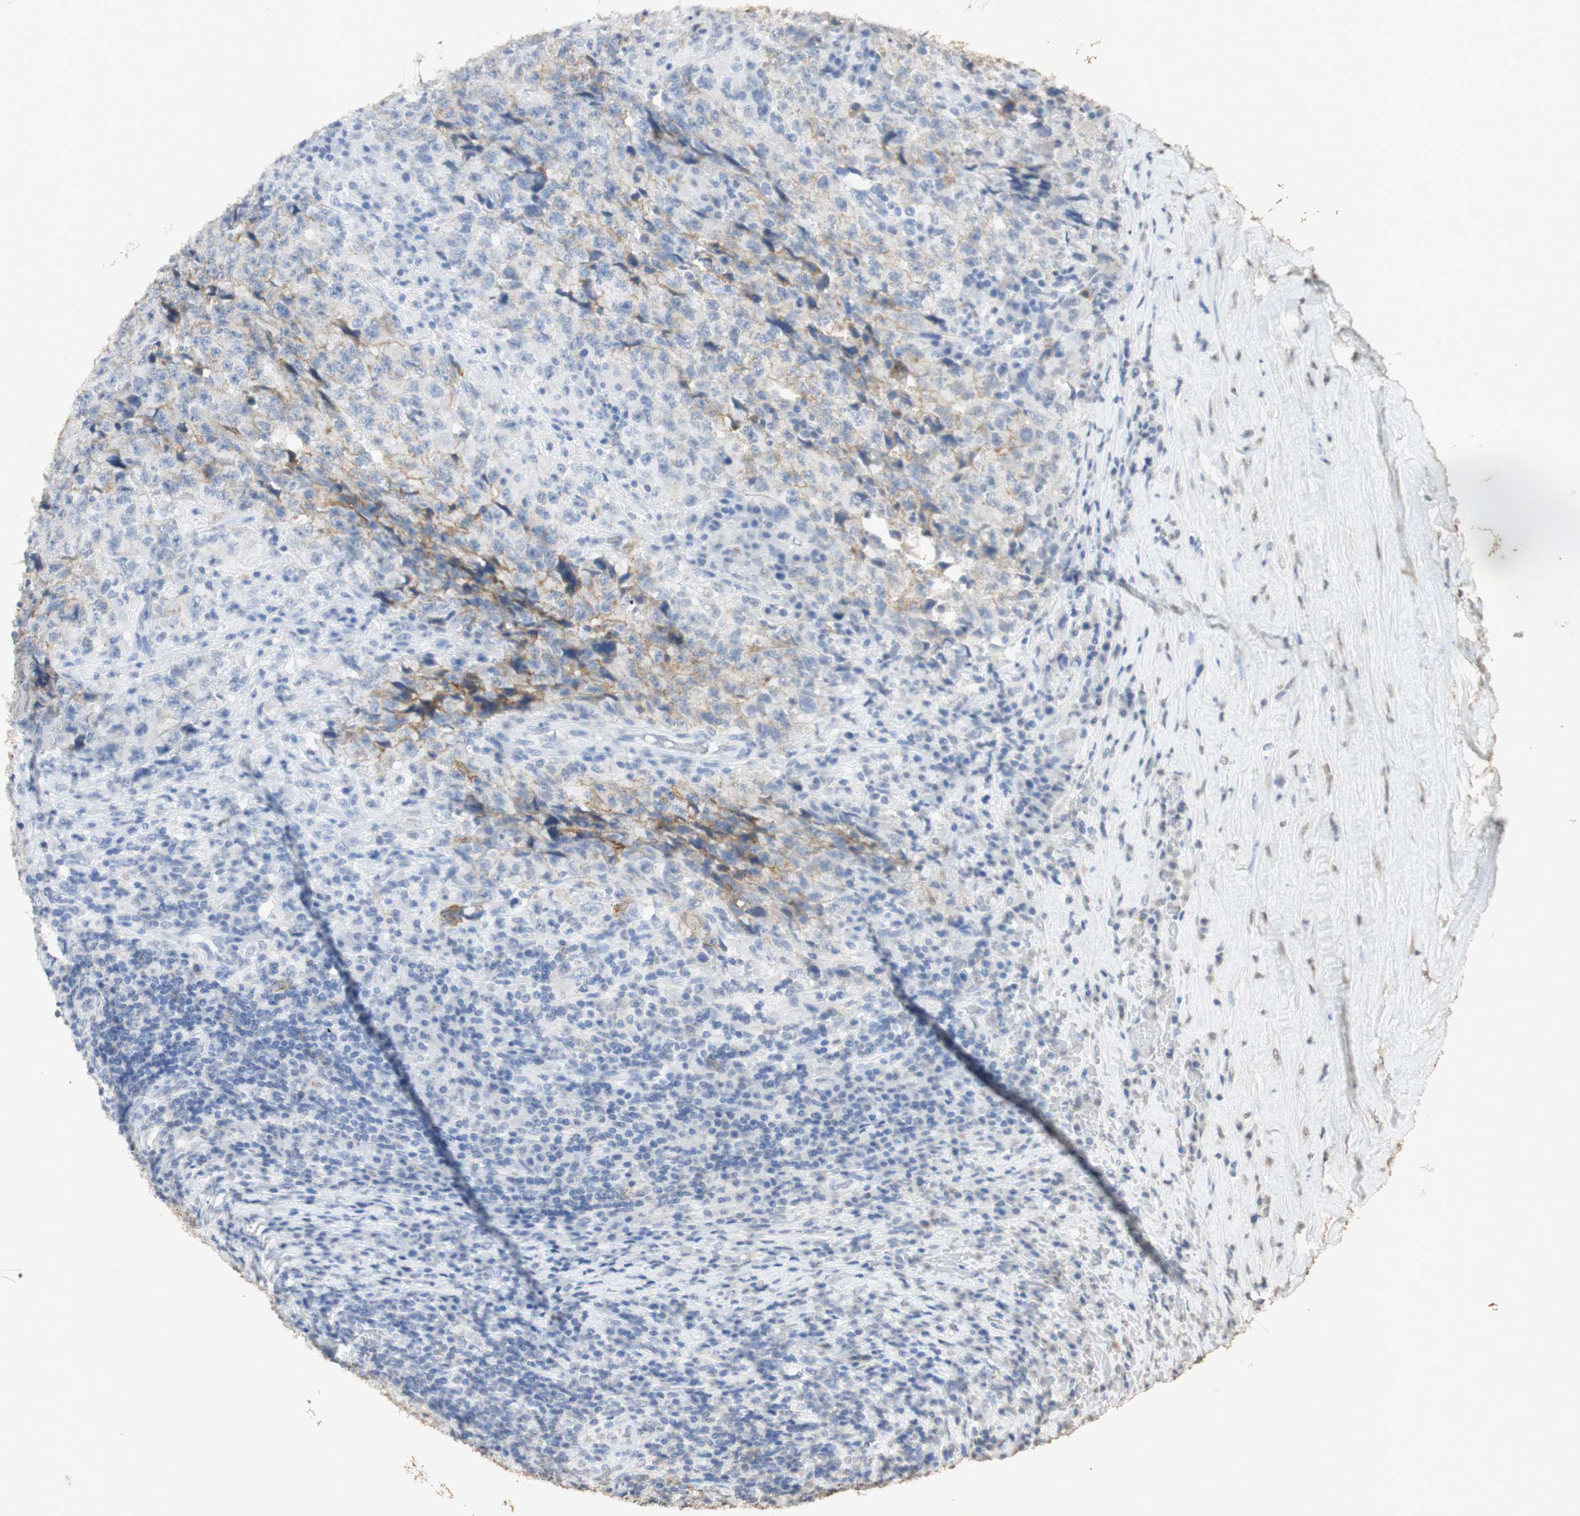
{"staining": {"intensity": "weak", "quantity": "<25%", "location": "cytoplasmic/membranous"}, "tissue": "testis cancer", "cell_type": "Tumor cells", "image_type": "cancer", "snomed": [{"axis": "morphology", "description": "Necrosis, NOS"}, {"axis": "morphology", "description": "Carcinoma, Embryonal, NOS"}, {"axis": "topography", "description": "Testis"}], "caption": "Human testis cancer (embryonal carcinoma) stained for a protein using IHC displays no expression in tumor cells.", "gene": "L1CAM", "patient": {"sex": "male", "age": 19}}